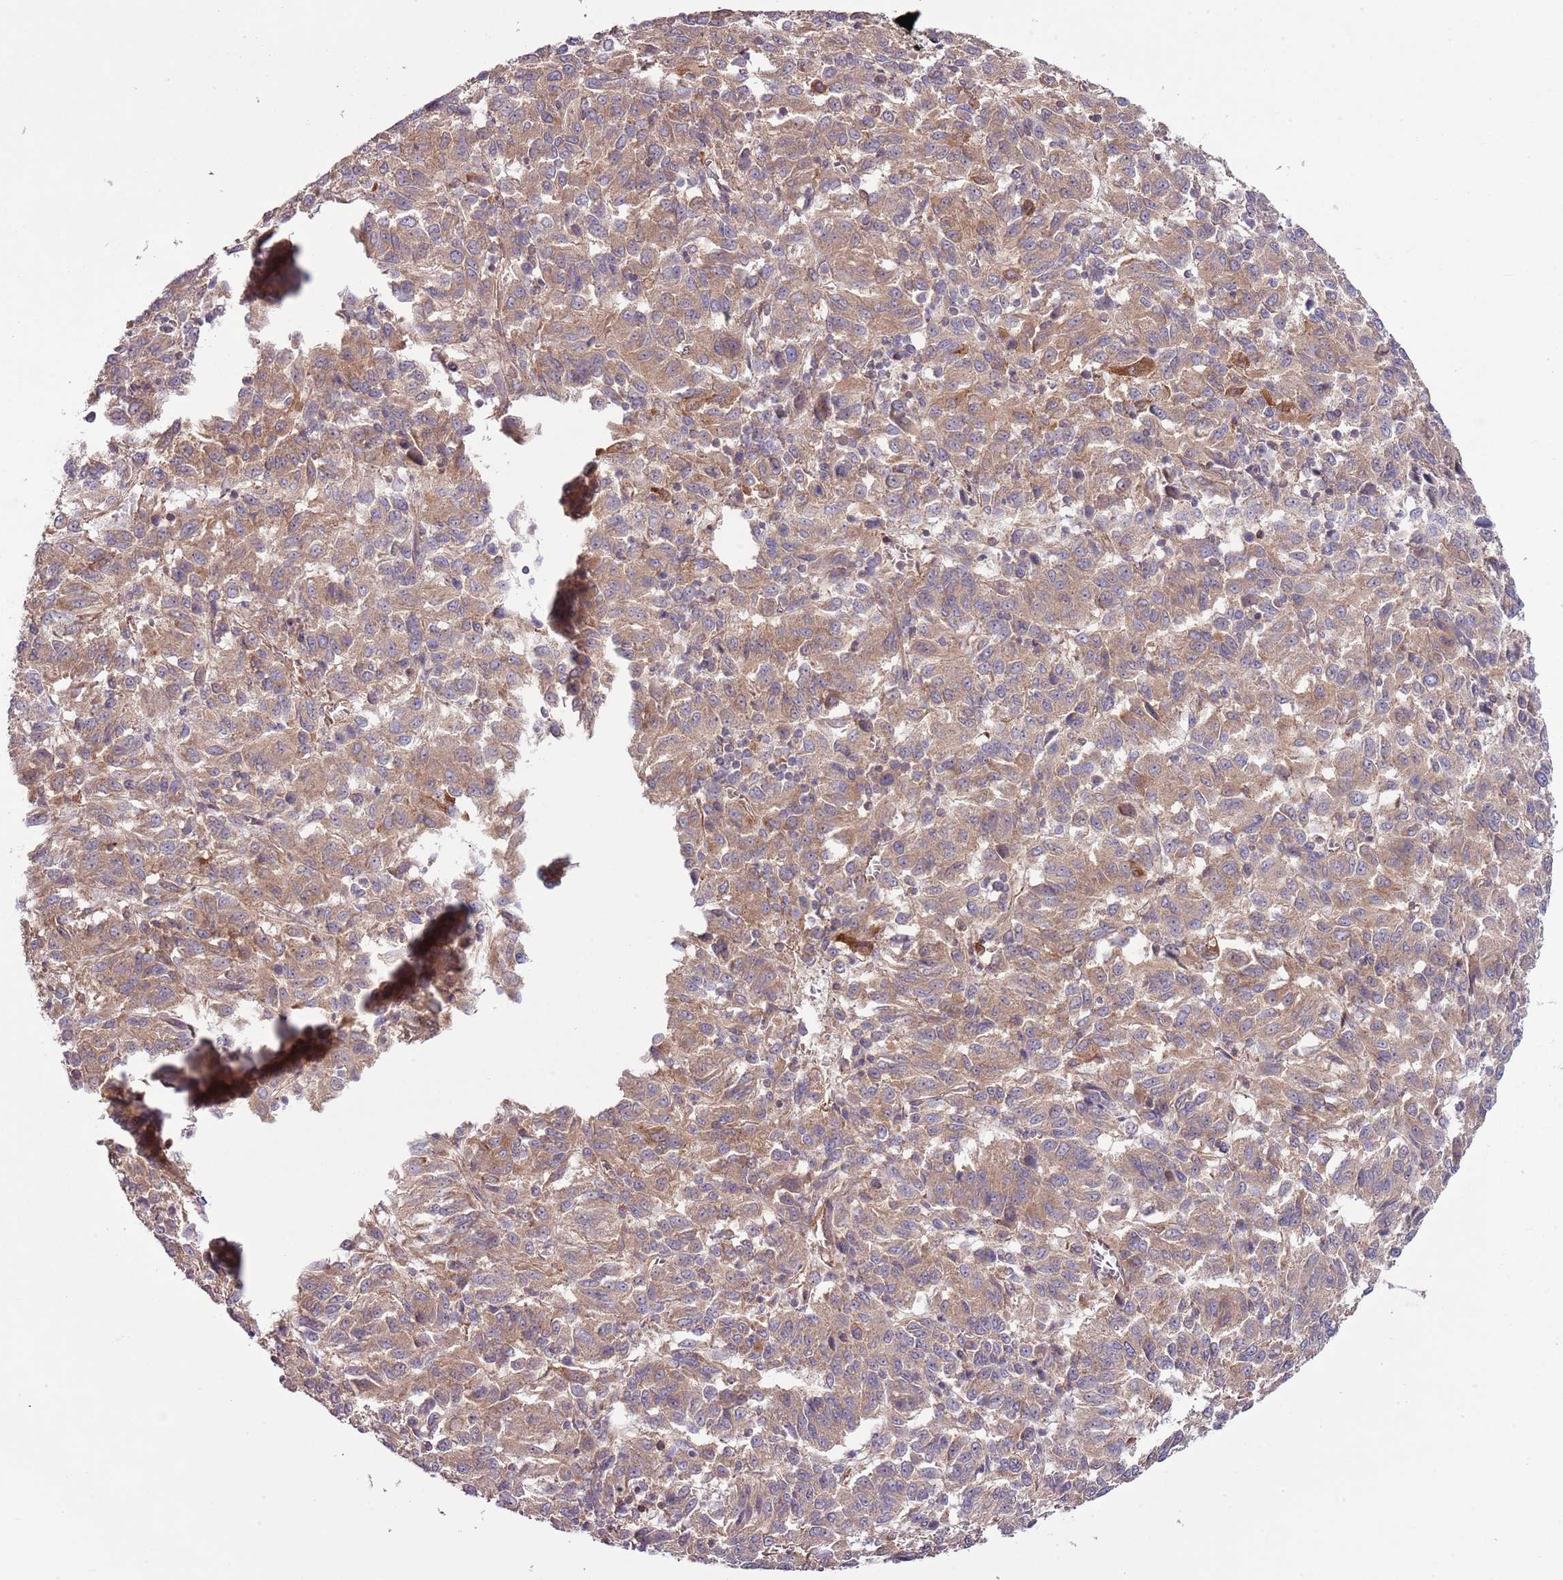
{"staining": {"intensity": "weak", "quantity": ">75%", "location": "cytoplasmic/membranous"}, "tissue": "melanoma", "cell_type": "Tumor cells", "image_type": "cancer", "snomed": [{"axis": "morphology", "description": "Malignant melanoma, Metastatic site"}, {"axis": "topography", "description": "Lung"}], "caption": "Immunohistochemical staining of melanoma shows weak cytoplasmic/membranous protein staining in about >75% of tumor cells.", "gene": "LPIN2", "patient": {"sex": "male", "age": 64}}